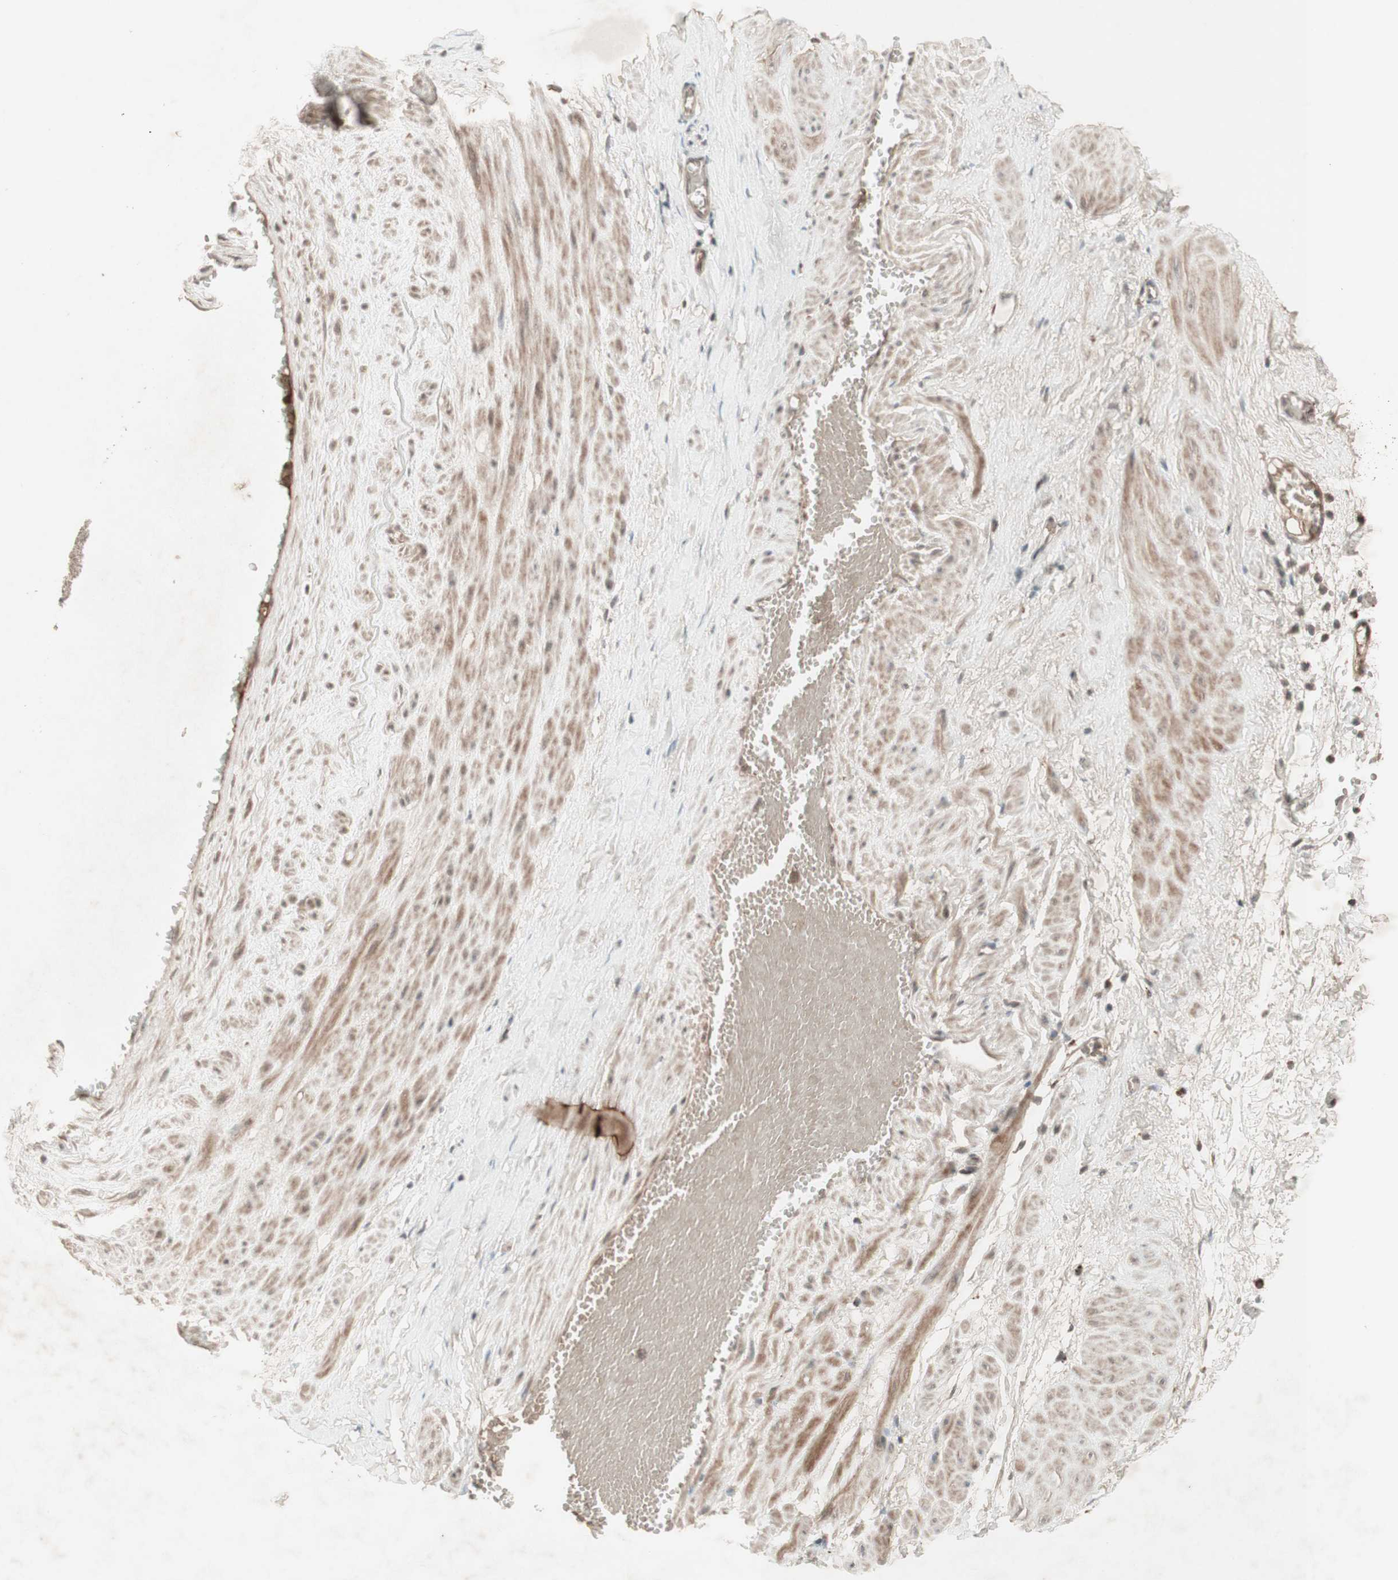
{"staining": {"intensity": "moderate", "quantity": ">75%", "location": "cytoplasmic/membranous"}, "tissue": "adipose tissue", "cell_type": "Adipocytes", "image_type": "normal", "snomed": [{"axis": "morphology", "description": "Normal tissue, NOS"}, {"axis": "topography", "description": "Soft tissue"}, {"axis": "topography", "description": "Vascular tissue"}], "caption": "Brown immunohistochemical staining in benign adipose tissue demonstrates moderate cytoplasmic/membranous staining in about >75% of adipocytes. The staining is performed using DAB (3,3'-diaminobenzidine) brown chromogen to label protein expression. The nuclei are counter-stained blue using hematoxylin.", "gene": "MSH6", "patient": {"sex": "female", "age": 35}}